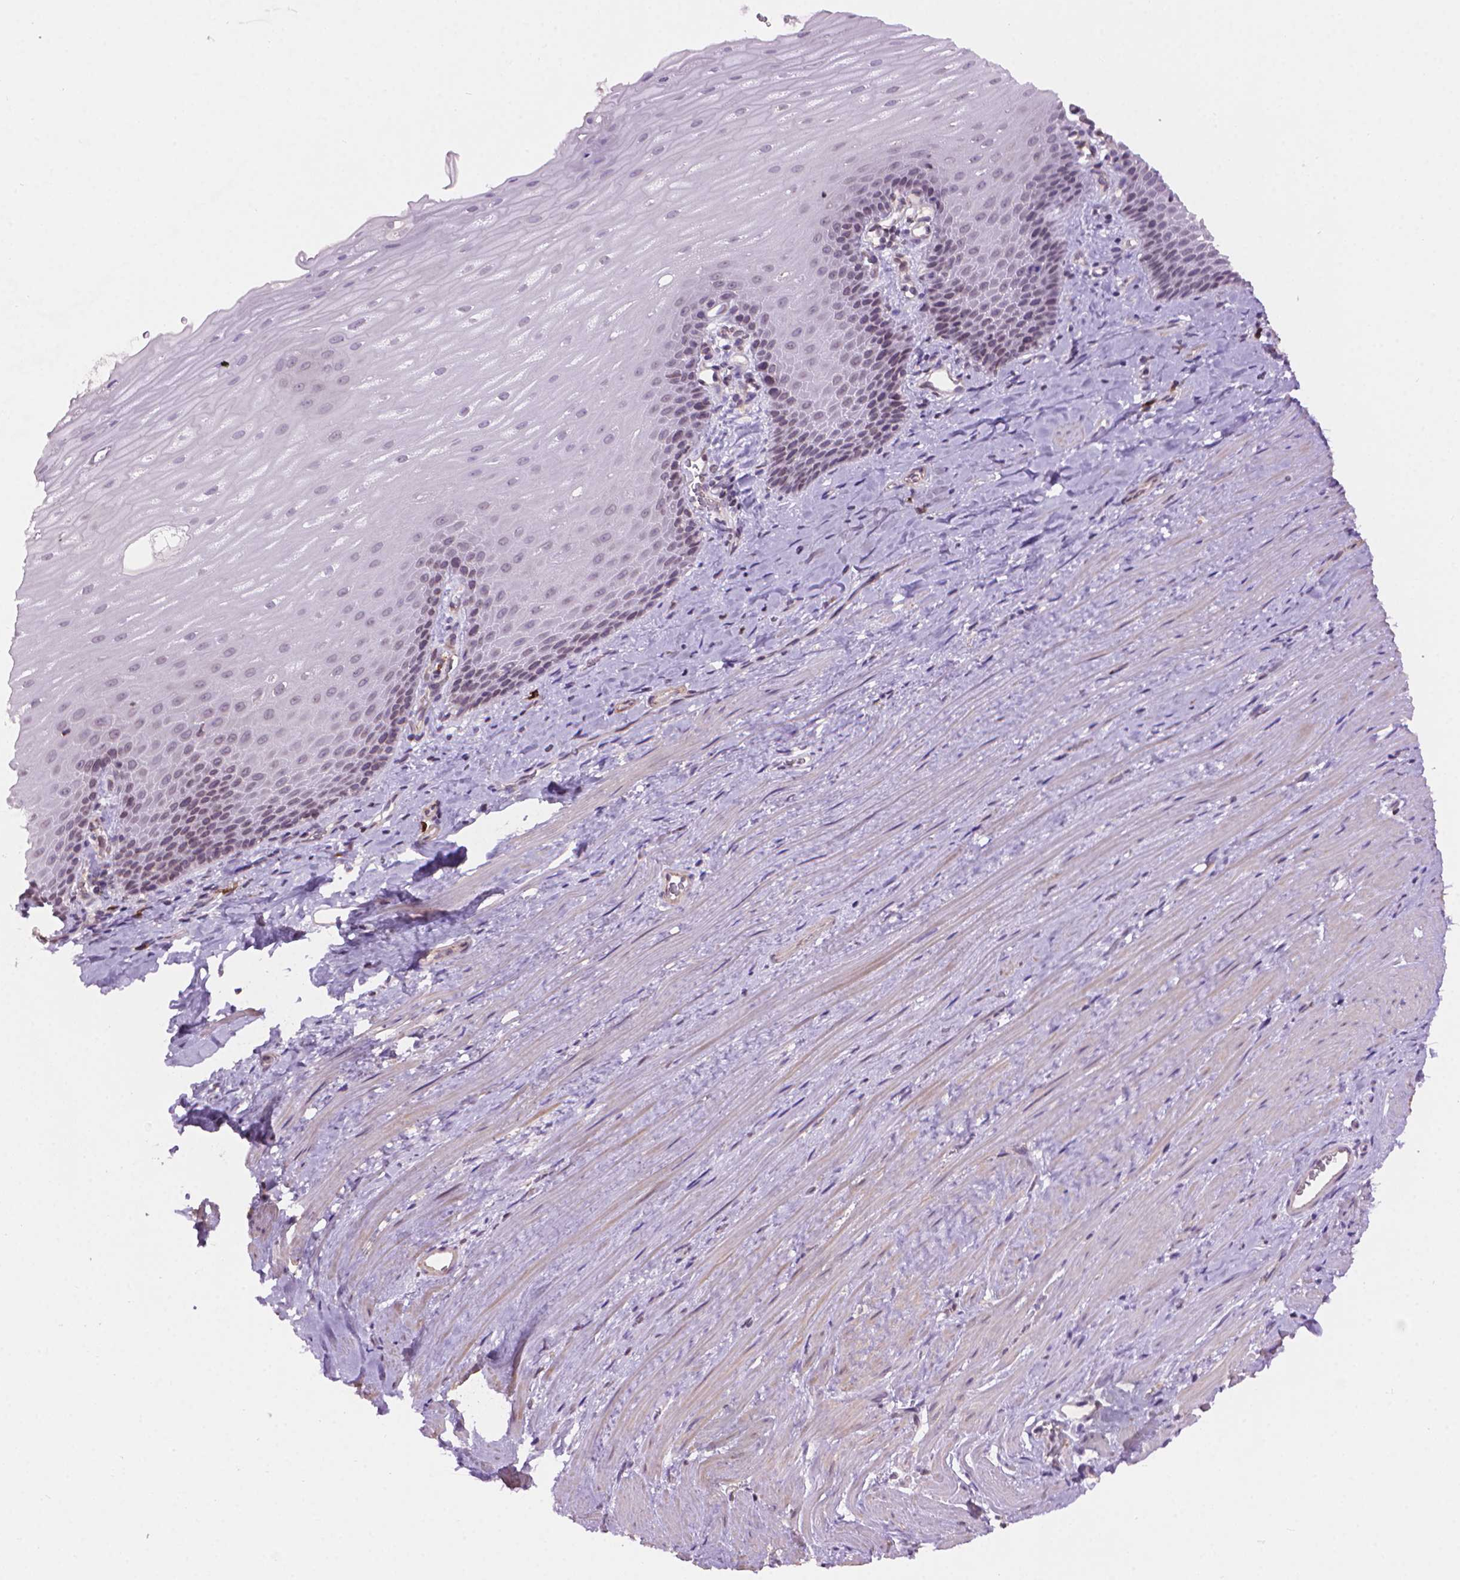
{"staining": {"intensity": "weak", "quantity": "<25%", "location": "nuclear"}, "tissue": "esophagus", "cell_type": "Squamous epithelial cells", "image_type": "normal", "snomed": [{"axis": "morphology", "description": "Normal tissue, NOS"}, {"axis": "topography", "description": "Esophagus"}], "caption": "This is an immunohistochemistry histopathology image of benign human esophagus. There is no expression in squamous epithelial cells.", "gene": "TMEM184A", "patient": {"sex": "male", "age": 64}}